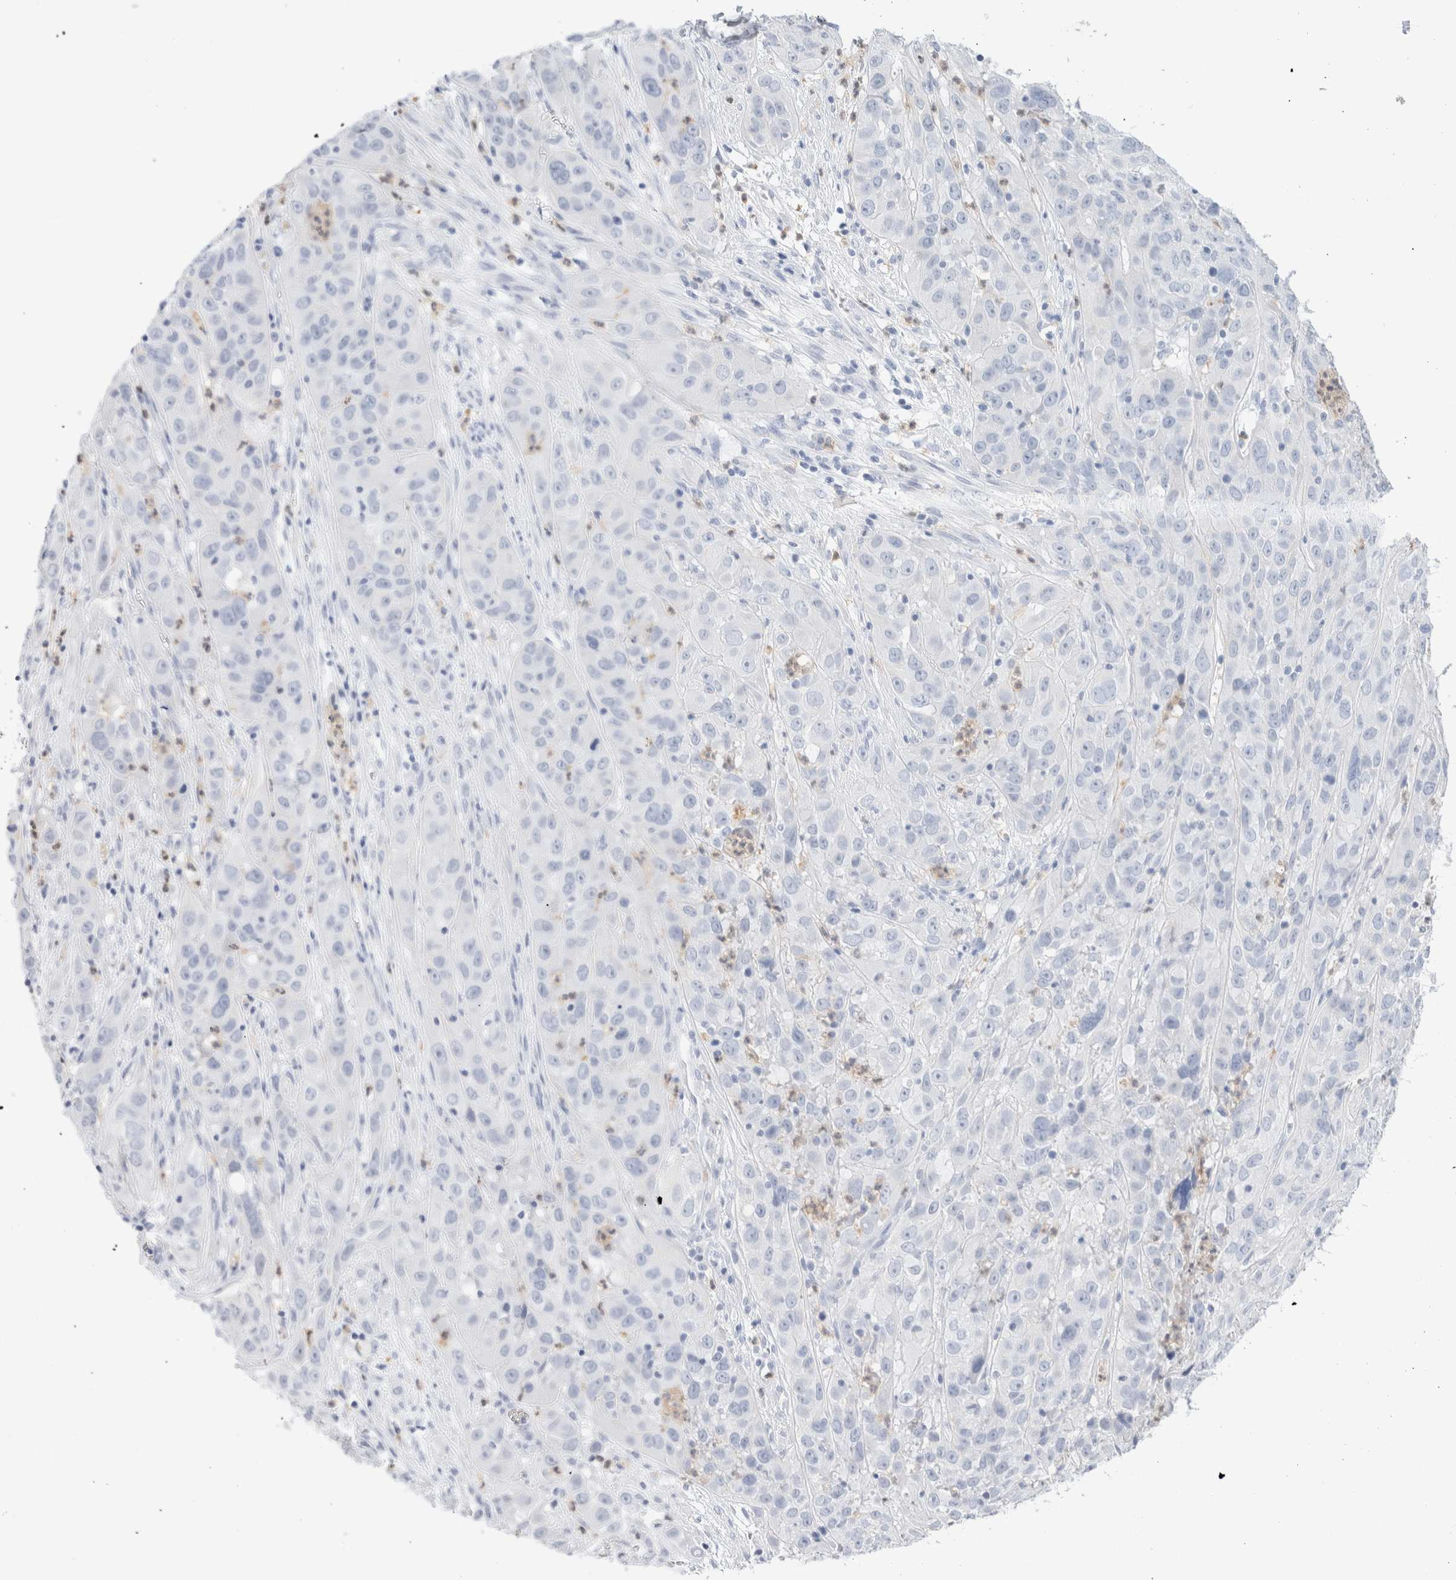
{"staining": {"intensity": "negative", "quantity": "none", "location": "none"}, "tissue": "cervical cancer", "cell_type": "Tumor cells", "image_type": "cancer", "snomed": [{"axis": "morphology", "description": "Squamous cell carcinoma, NOS"}, {"axis": "topography", "description": "Cervix"}], "caption": "A high-resolution photomicrograph shows immunohistochemistry (IHC) staining of cervical cancer (squamous cell carcinoma), which shows no significant staining in tumor cells.", "gene": "ARG1", "patient": {"sex": "female", "age": 32}}